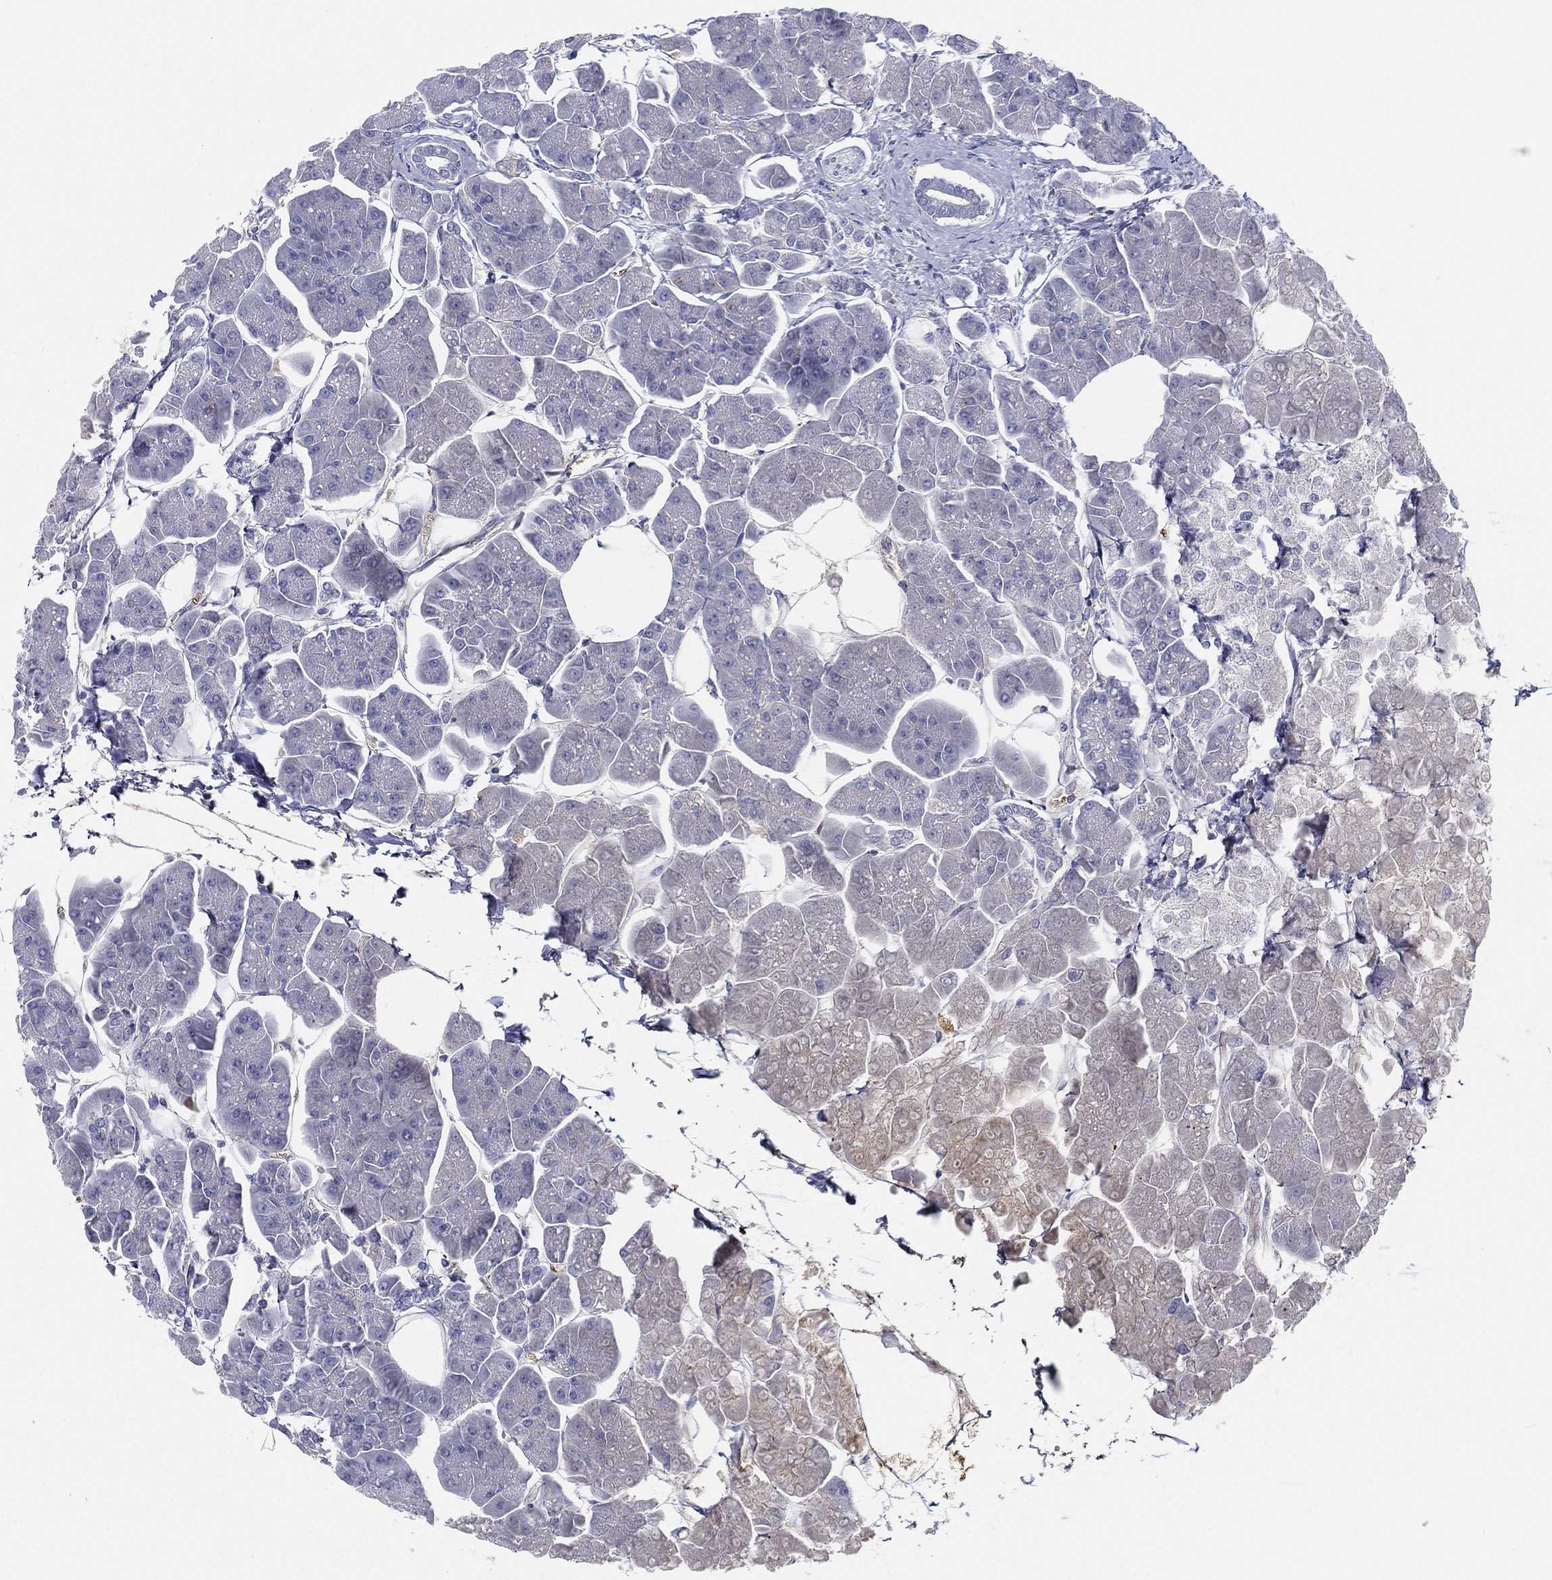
{"staining": {"intensity": "strong", "quantity": "<25%", "location": "cytoplasmic/membranous"}, "tissue": "pancreas", "cell_type": "Exocrine glandular cells", "image_type": "normal", "snomed": [{"axis": "morphology", "description": "Normal tissue, NOS"}, {"axis": "topography", "description": "Adipose tissue"}, {"axis": "topography", "description": "Pancreas"}, {"axis": "topography", "description": "Peripheral nerve tissue"}], "caption": "This photomicrograph reveals benign pancreas stained with immunohistochemistry to label a protein in brown. The cytoplasmic/membranous of exocrine glandular cells show strong positivity for the protein. Nuclei are counter-stained blue.", "gene": "IFNB1", "patient": {"sex": "female", "age": 58}}